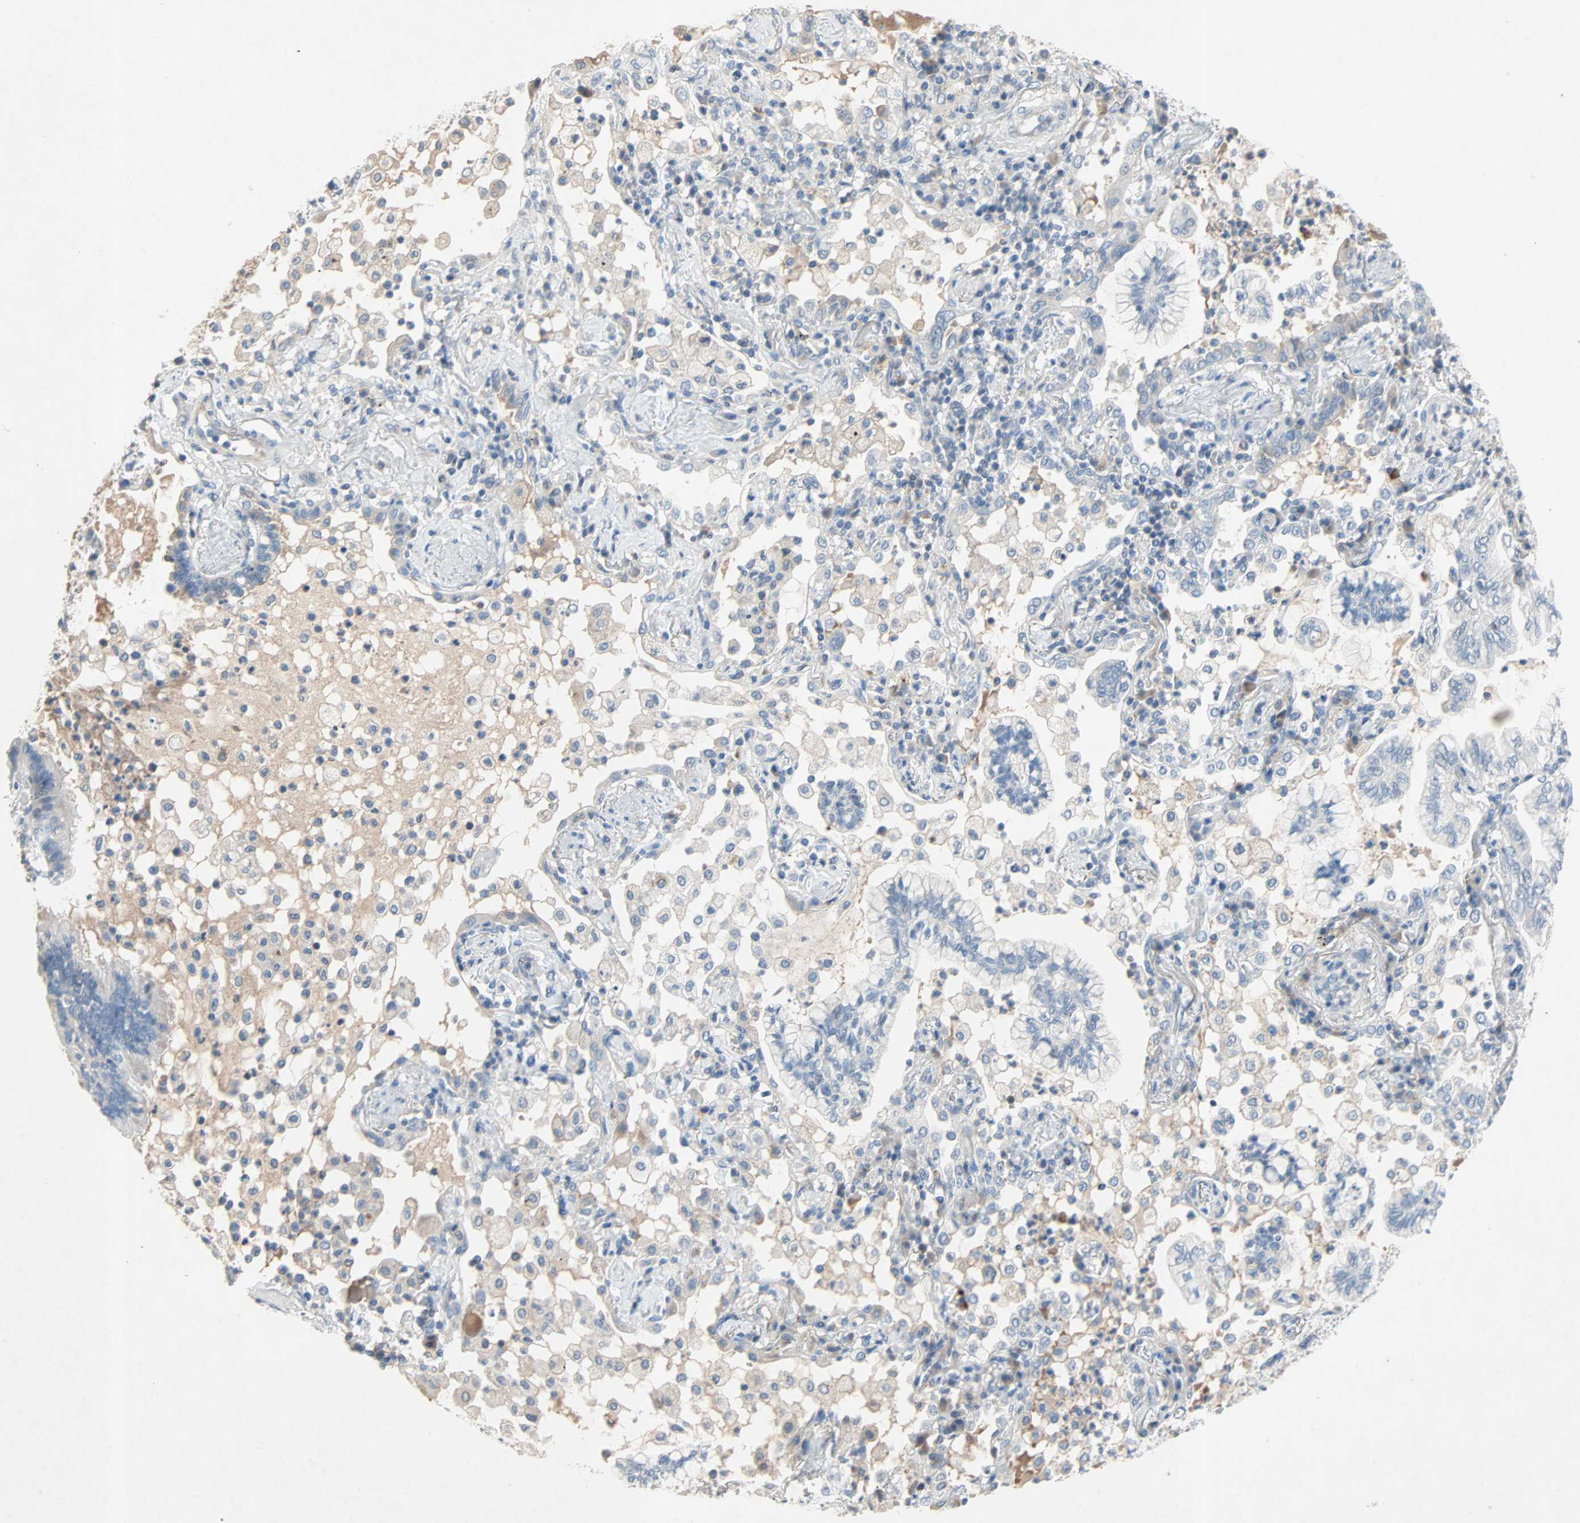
{"staining": {"intensity": "negative", "quantity": "none", "location": "none"}, "tissue": "lung cancer", "cell_type": "Tumor cells", "image_type": "cancer", "snomed": [{"axis": "morphology", "description": "Normal tissue, NOS"}, {"axis": "morphology", "description": "Adenocarcinoma, NOS"}, {"axis": "topography", "description": "Bronchus"}, {"axis": "topography", "description": "Lung"}], "caption": "The micrograph exhibits no staining of tumor cells in lung cancer.", "gene": "PCDHB2", "patient": {"sex": "female", "age": 70}}